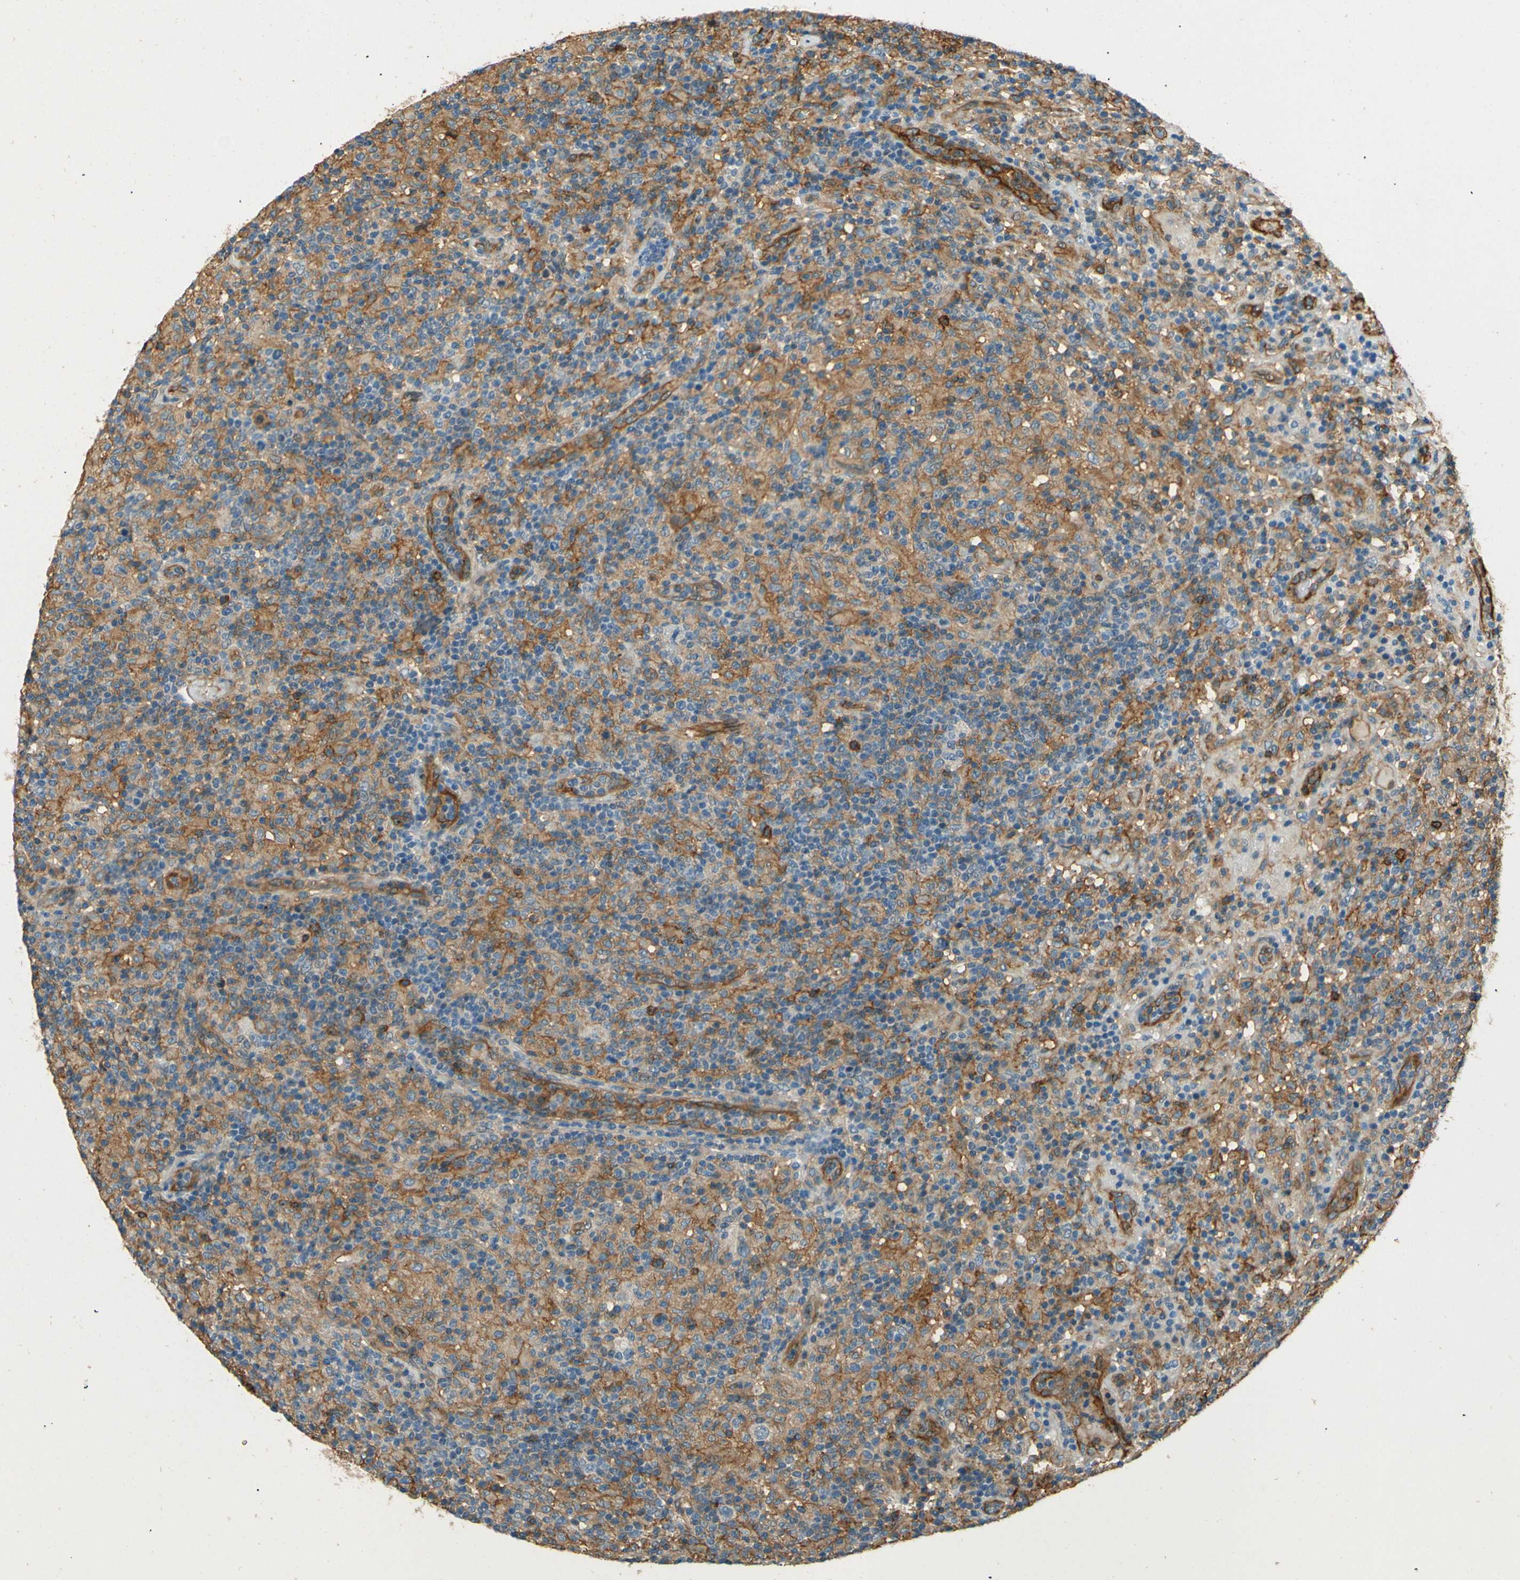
{"staining": {"intensity": "negative", "quantity": "none", "location": "none"}, "tissue": "lymphoma", "cell_type": "Tumor cells", "image_type": "cancer", "snomed": [{"axis": "morphology", "description": "Hodgkin's disease, NOS"}, {"axis": "topography", "description": "Lymph node"}], "caption": "The immunohistochemistry image has no significant staining in tumor cells of Hodgkin's disease tissue.", "gene": "ENTPD1", "patient": {"sex": "male", "age": 70}}